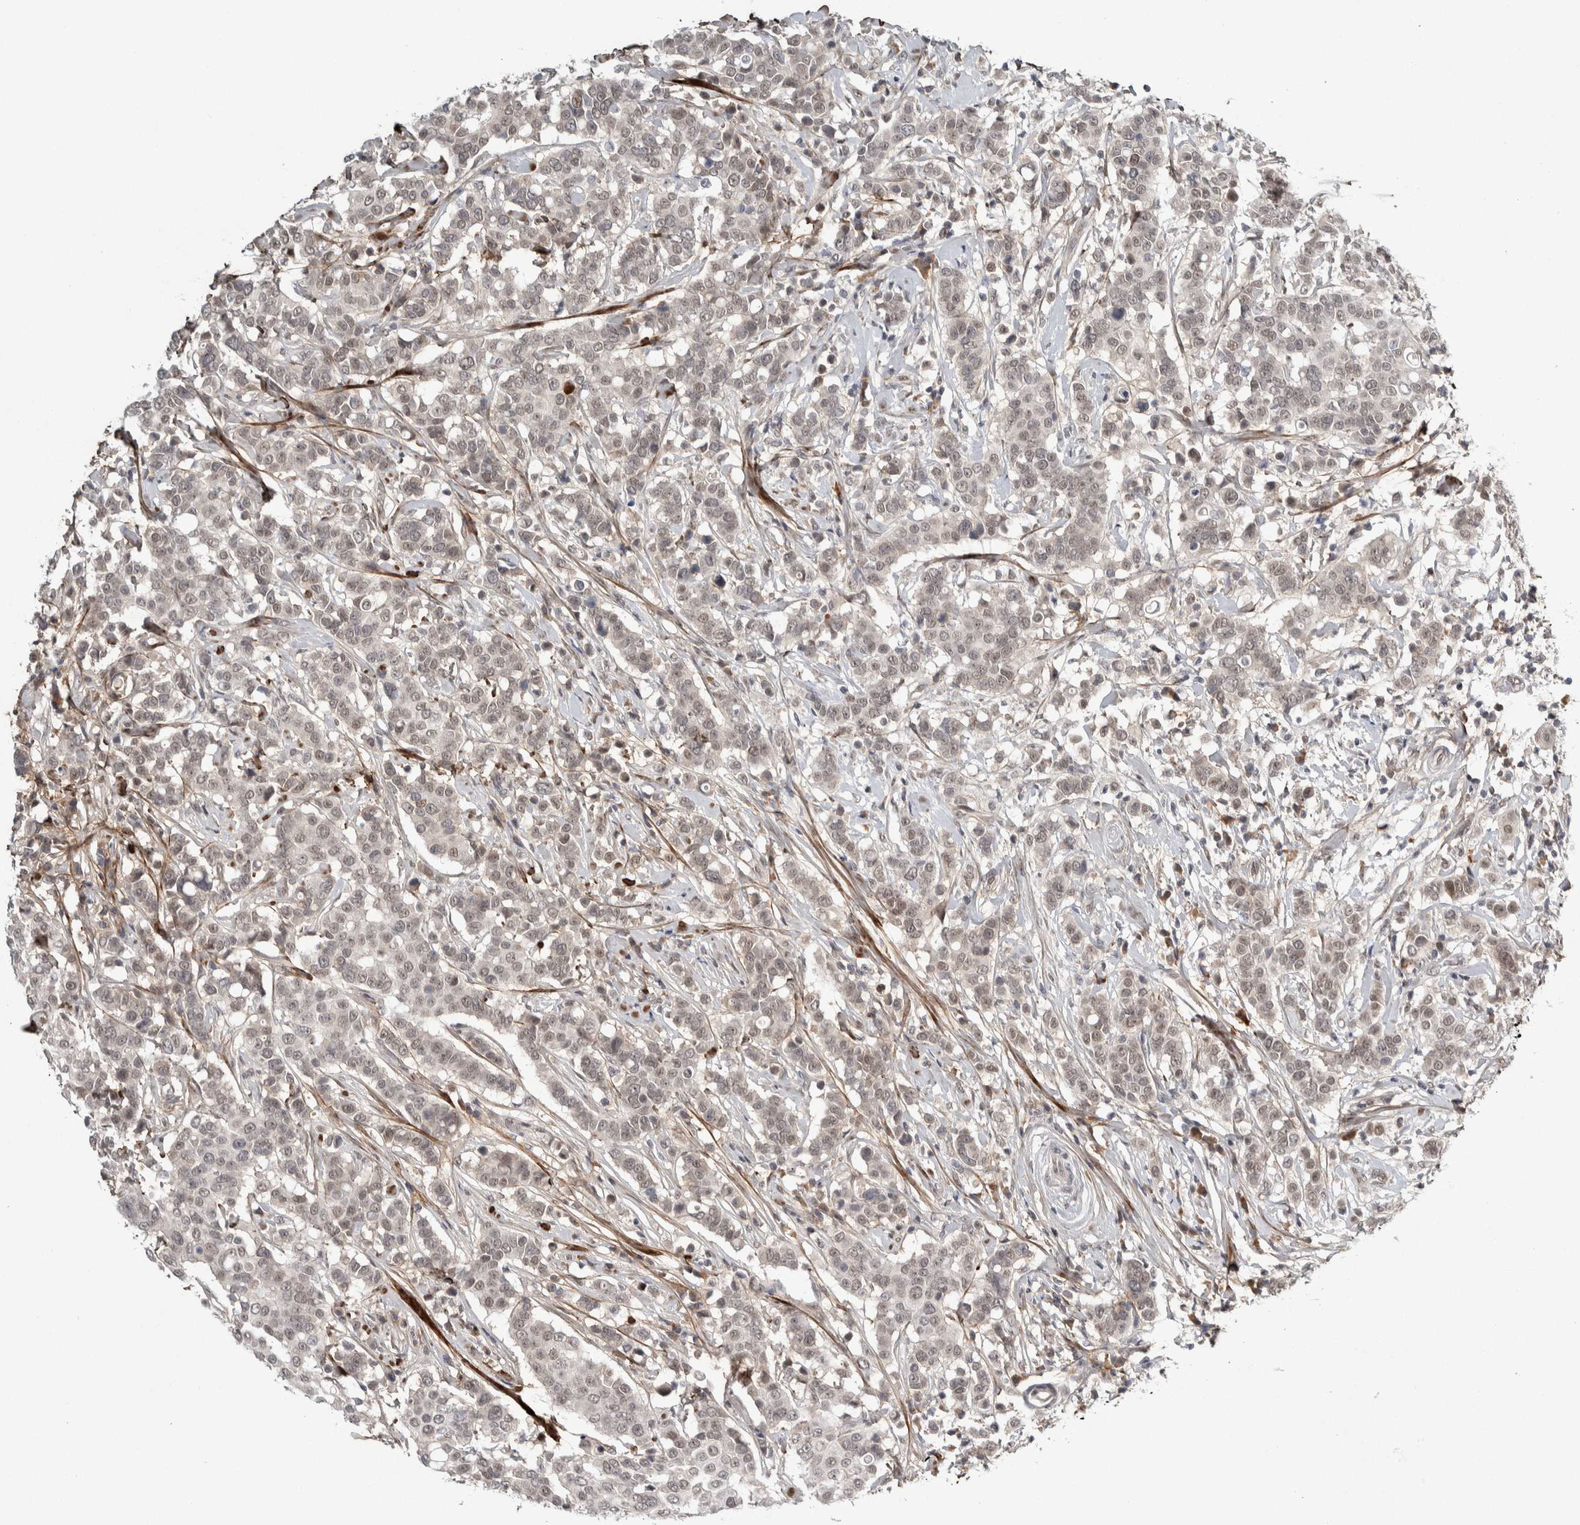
{"staining": {"intensity": "weak", "quantity": ">75%", "location": "nuclear"}, "tissue": "breast cancer", "cell_type": "Tumor cells", "image_type": "cancer", "snomed": [{"axis": "morphology", "description": "Duct carcinoma"}, {"axis": "topography", "description": "Breast"}], "caption": "Tumor cells show low levels of weak nuclear expression in approximately >75% of cells in human breast cancer.", "gene": "ASPN", "patient": {"sex": "female", "age": 27}}